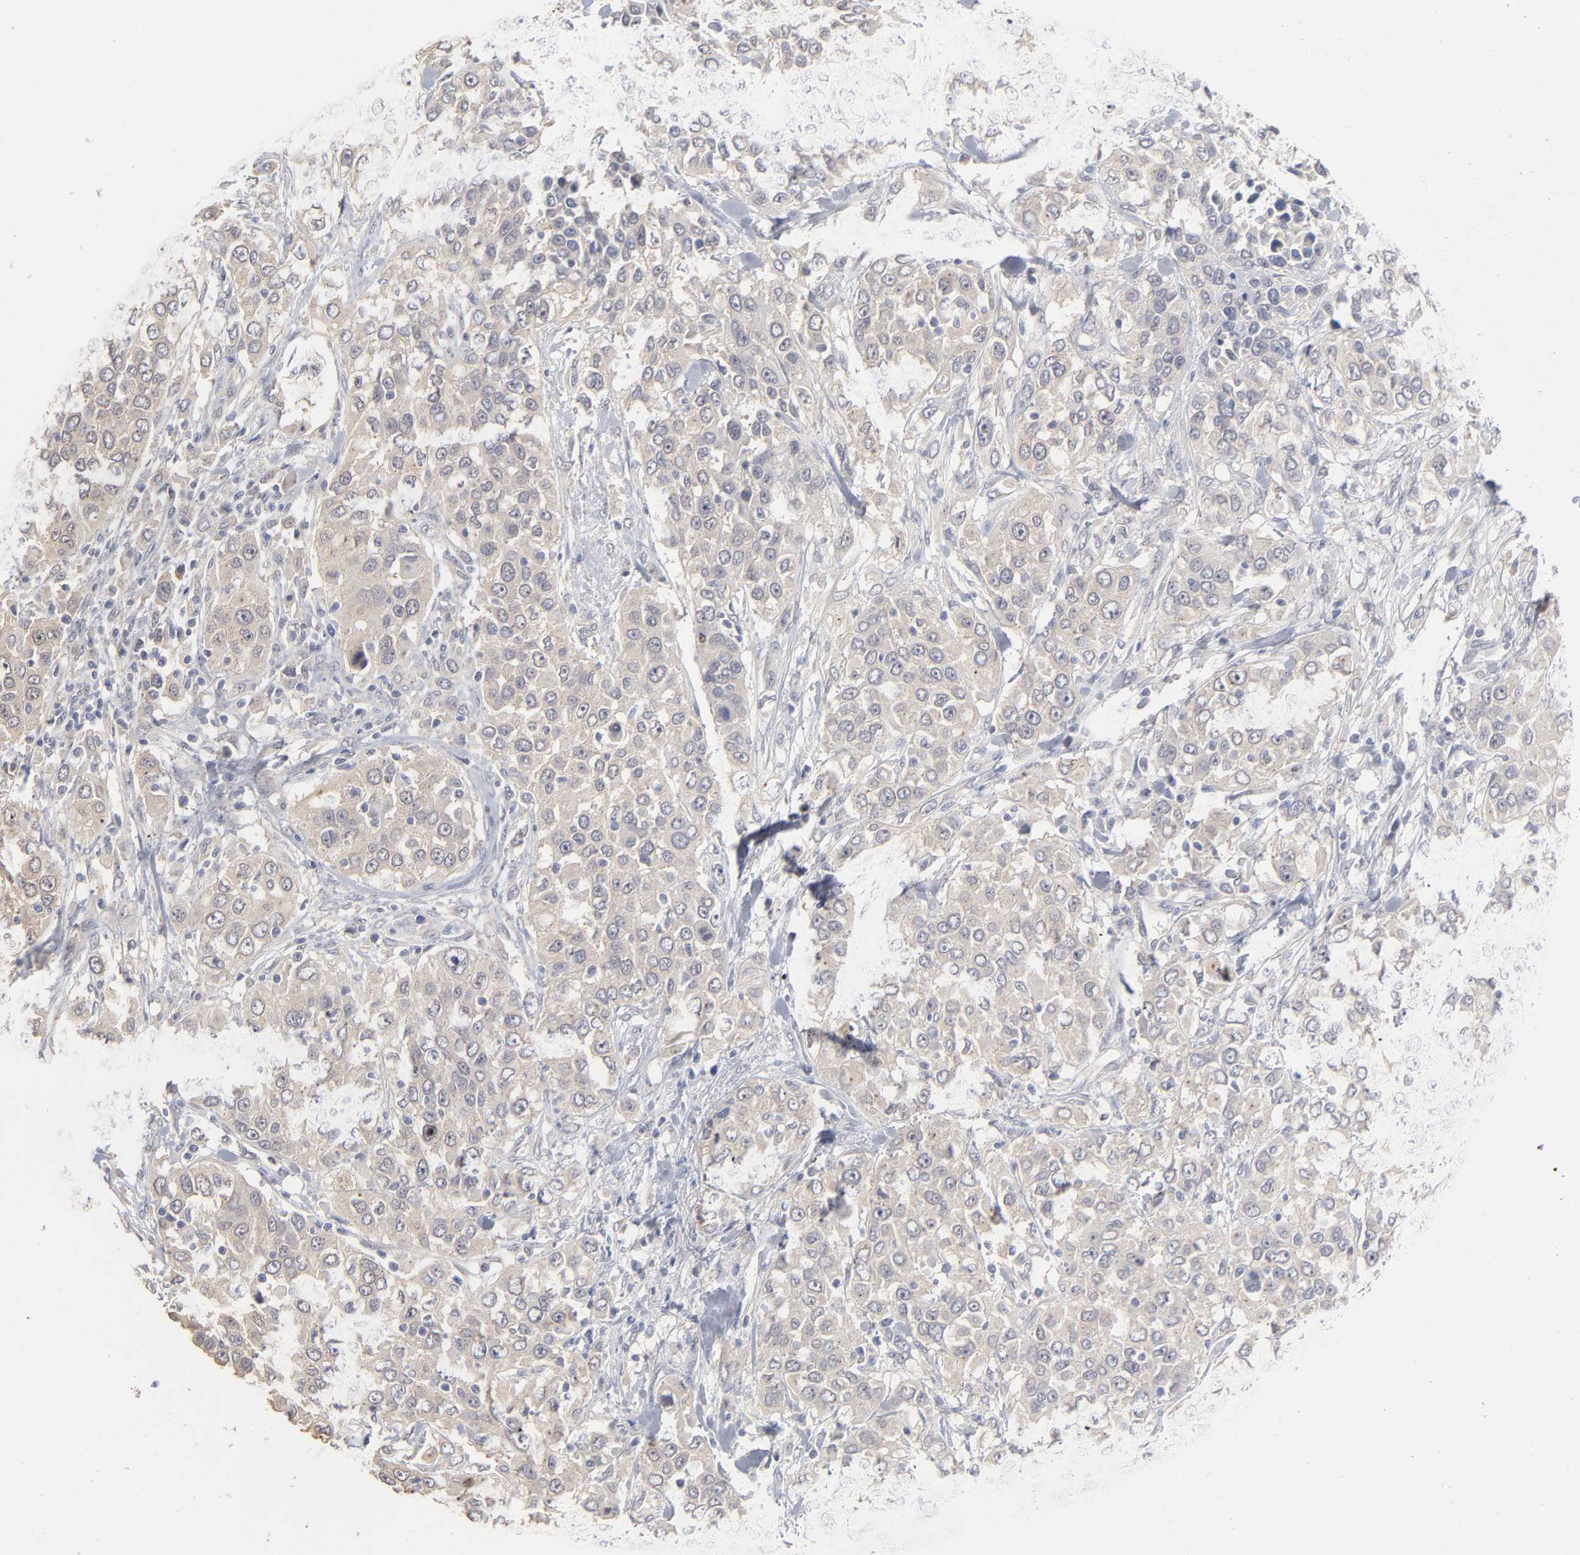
{"staining": {"intensity": "weak", "quantity": ">75%", "location": "cytoplasmic/membranous"}, "tissue": "urothelial cancer", "cell_type": "Tumor cells", "image_type": "cancer", "snomed": [{"axis": "morphology", "description": "Urothelial carcinoma, High grade"}, {"axis": "topography", "description": "Urinary bladder"}], "caption": "Urothelial carcinoma (high-grade) stained with a brown dye displays weak cytoplasmic/membranous positive expression in about >75% of tumor cells.", "gene": "DNAL4", "patient": {"sex": "female", "age": 80}}